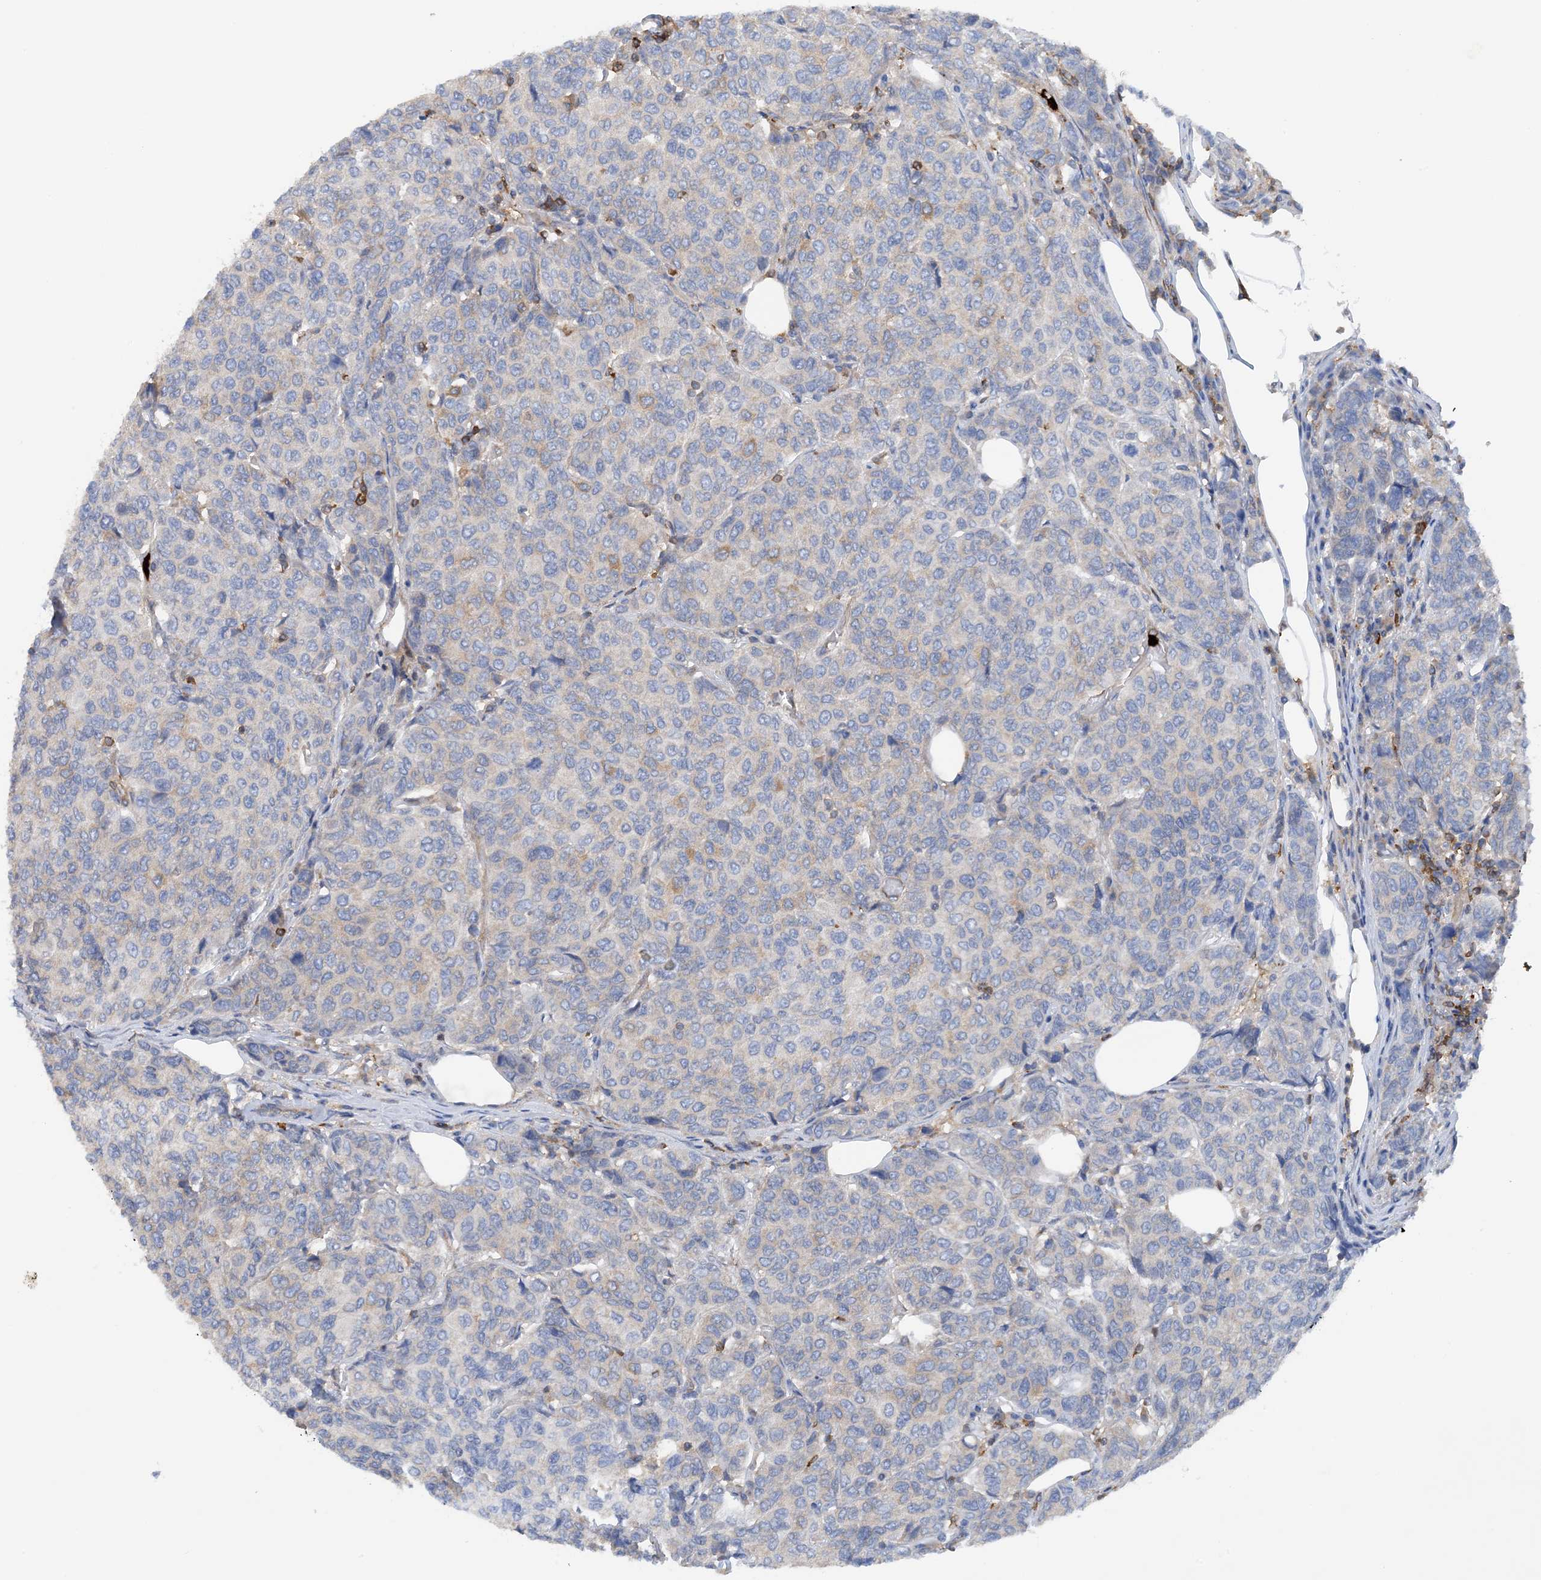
{"staining": {"intensity": "negative", "quantity": "none", "location": "none"}, "tissue": "breast cancer", "cell_type": "Tumor cells", "image_type": "cancer", "snomed": [{"axis": "morphology", "description": "Duct carcinoma"}, {"axis": "topography", "description": "Breast"}], "caption": "Tumor cells are negative for brown protein staining in infiltrating ductal carcinoma (breast).", "gene": "PHACTR2", "patient": {"sex": "female", "age": 55}}